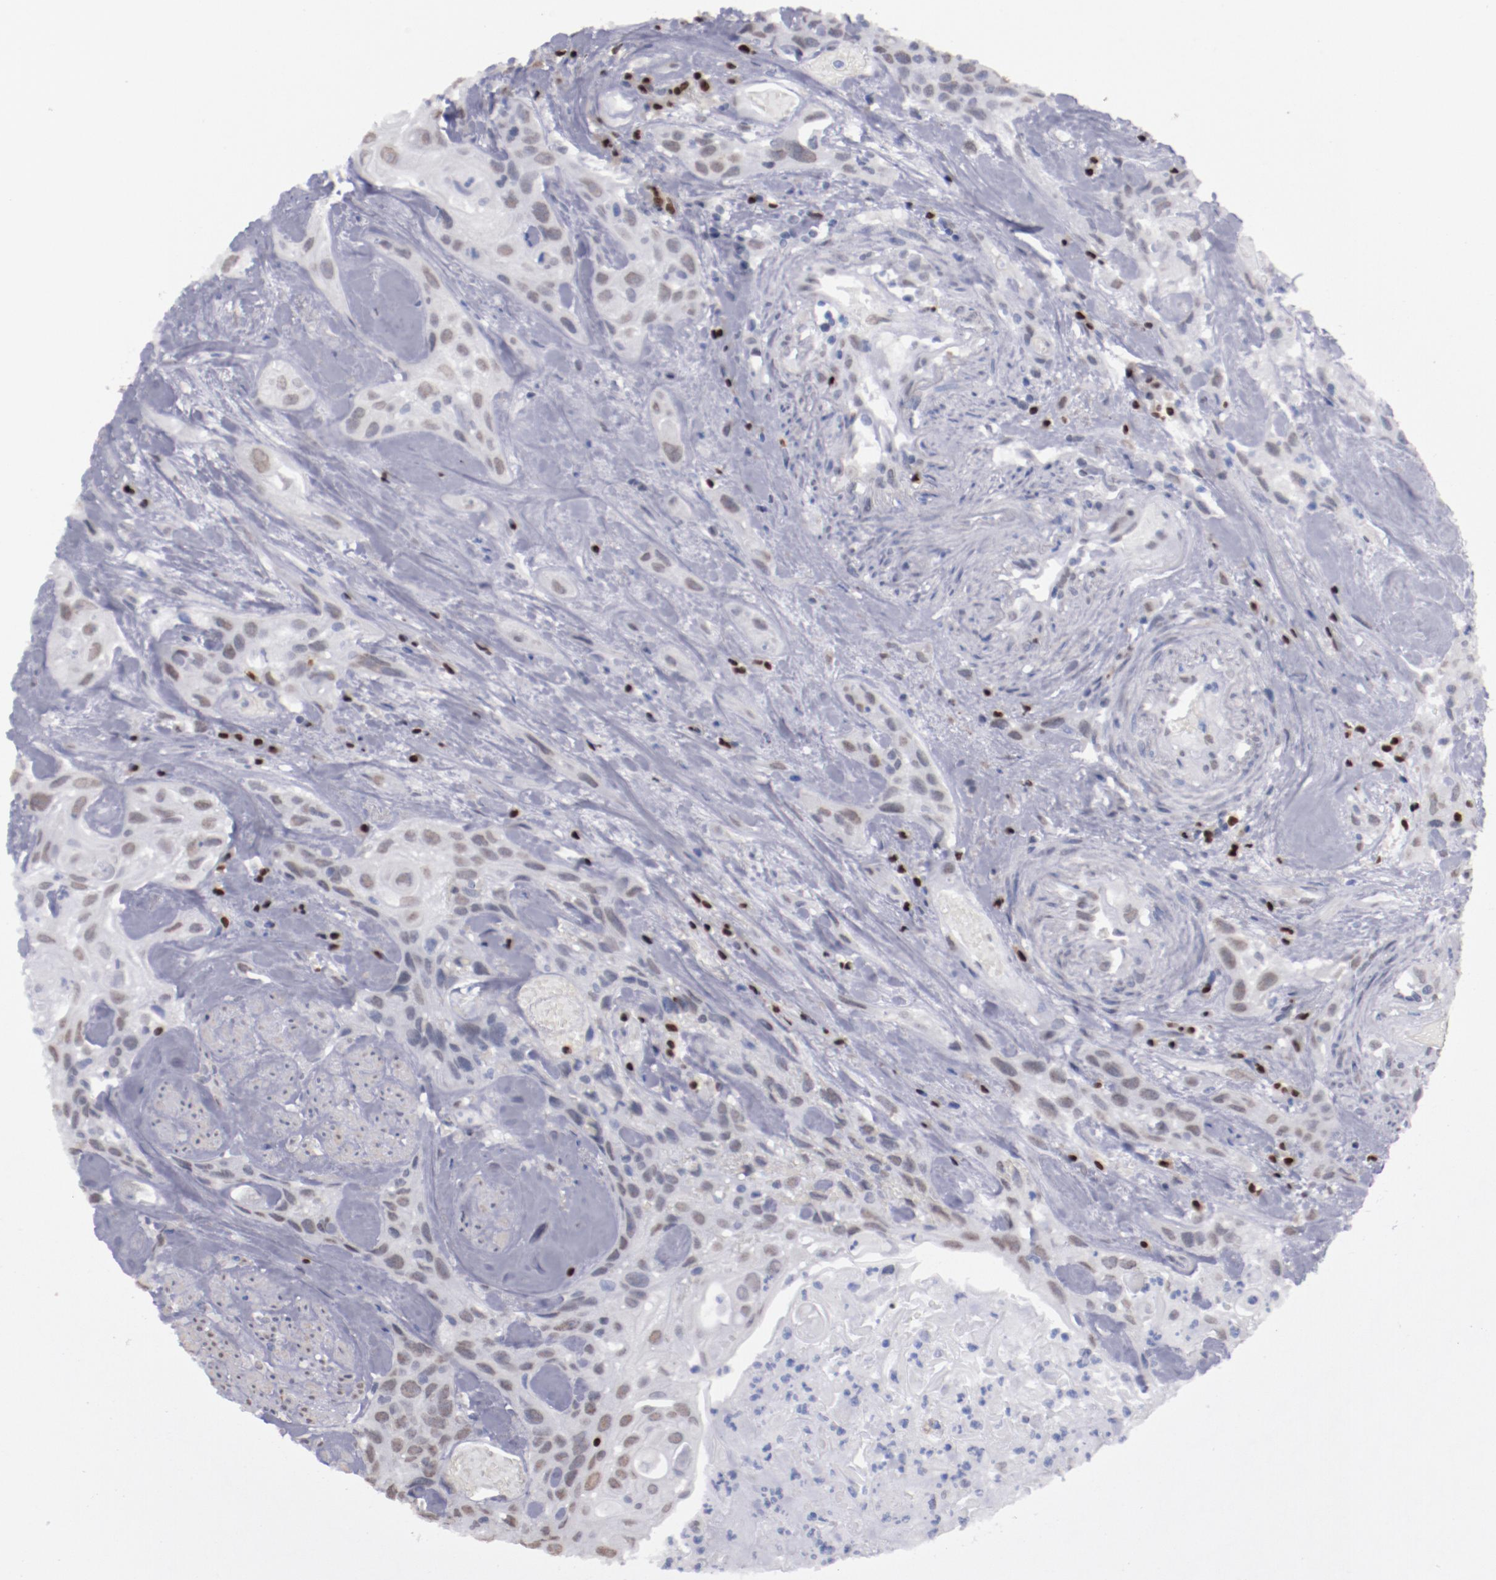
{"staining": {"intensity": "weak", "quantity": "25%-75%", "location": "nuclear"}, "tissue": "urothelial cancer", "cell_type": "Tumor cells", "image_type": "cancer", "snomed": [{"axis": "morphology", "description": "Urothelial carcinoma, High grade"}, {"axis": "topography", "description": "Urinary bladder"}], "caption": "Tumor cells exhibit low levels of weak nuclear staining in about 25%-75% of cells in urothelial cancer. The staining was performed using DAB, with brown indicating positive protein expression. Nuclei are stained blue with hematoxylin.", "gene": "IRF4", "patient": {"sex": "female", "age": 84}}